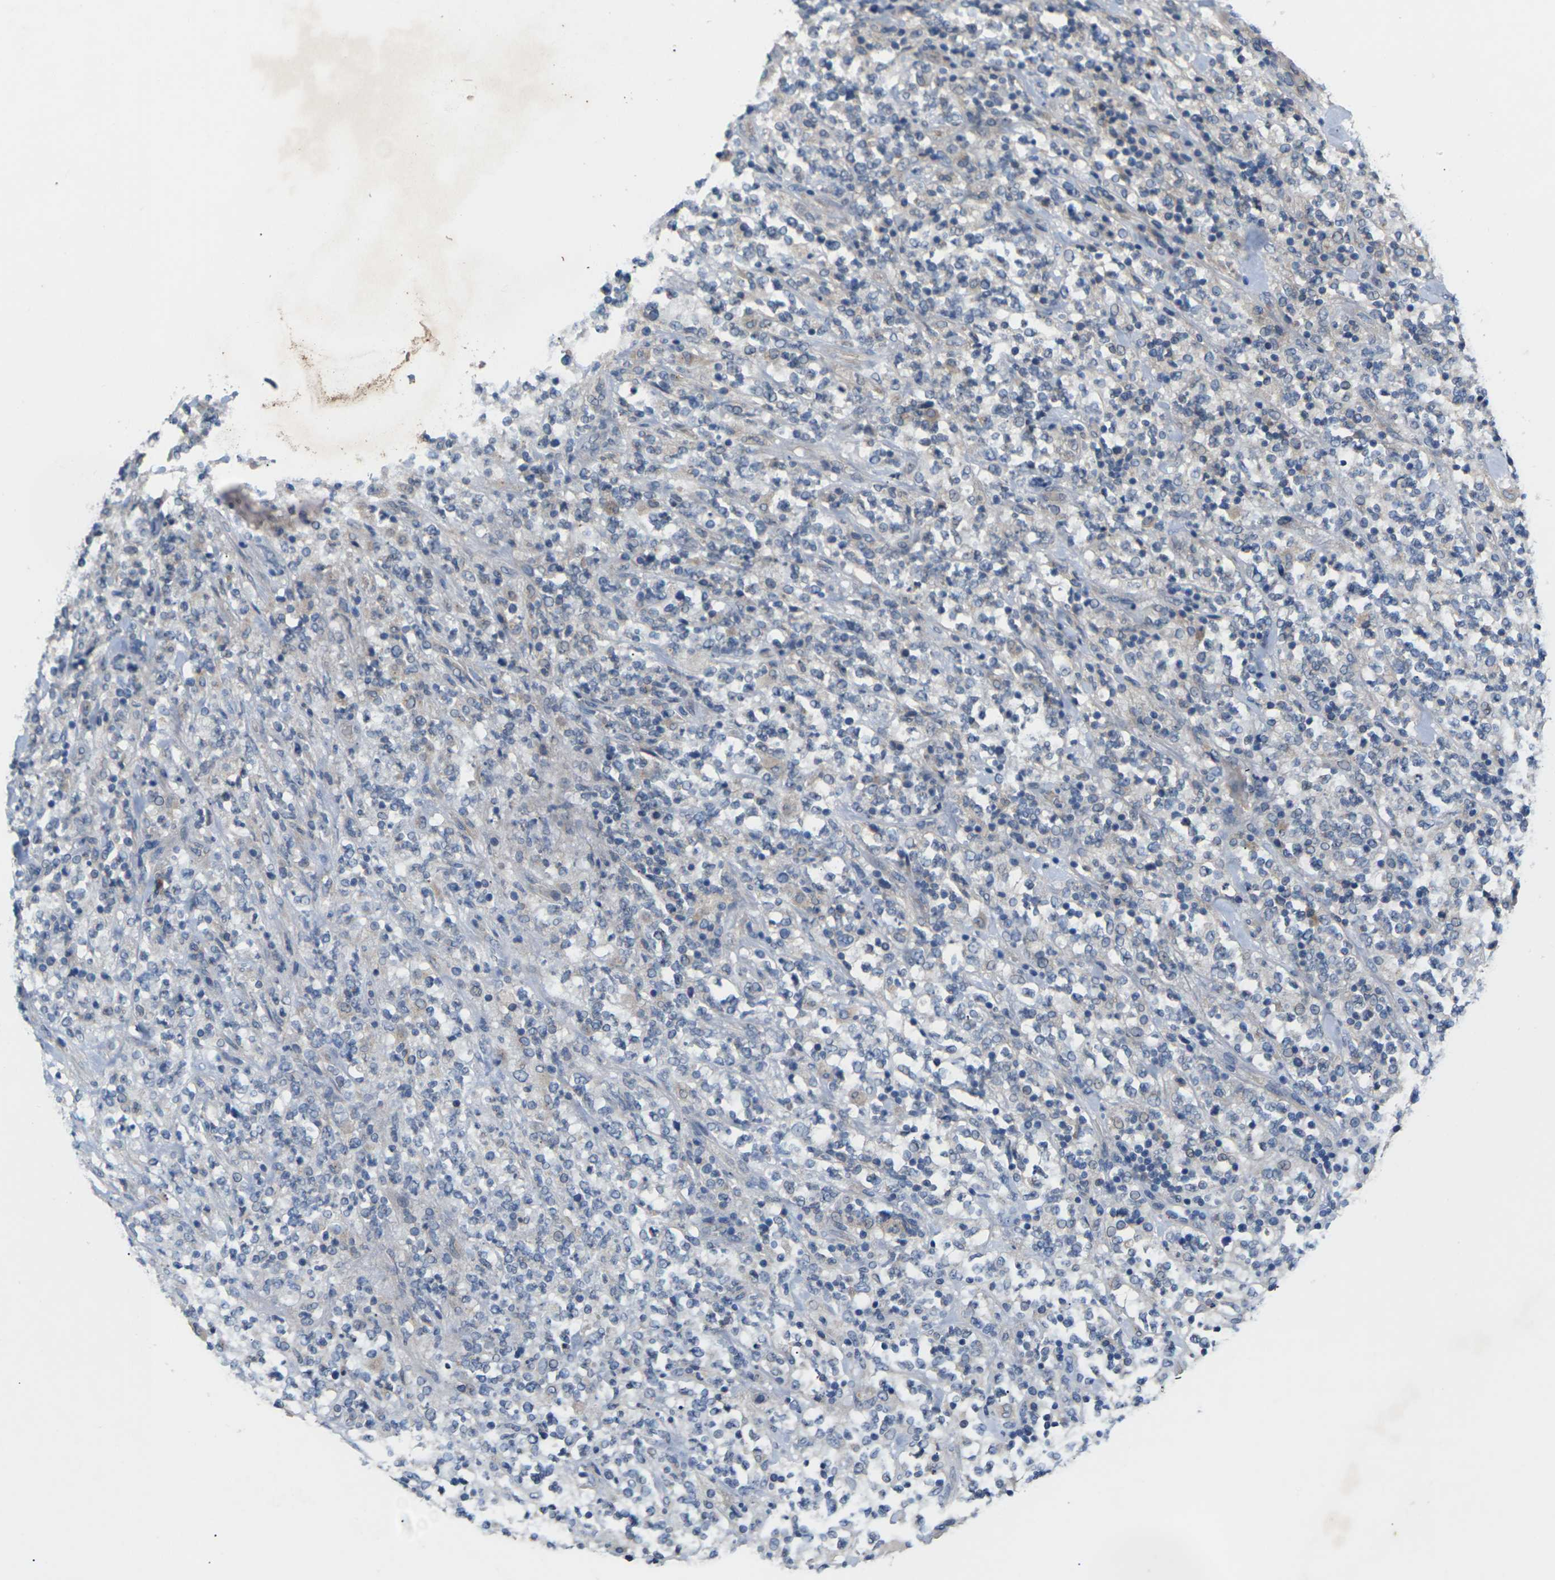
{"staining": {"intensity": "negative", "quantity": "none", "location": "none"}, "tissue": "lymphoma", "cell_type": "Tumor cells", "image_type": "cancer", "snomed": [{"axis": "morphology", "description": "Malignant lymphoma, non-Hodgkin's type, High grade"}, {"axis": "topography", "description": "Soft tissue"}], "caption": "Immunohistochemistry (IHC) photomicrograph of neoplastic tissue: lymphoma stained with DAB (3,3'-diaminobenzidine) displays no significant protein expression in tumor cells.", "gene": "SLC2A2", "patient": {"sex": "male", "age": 18}}